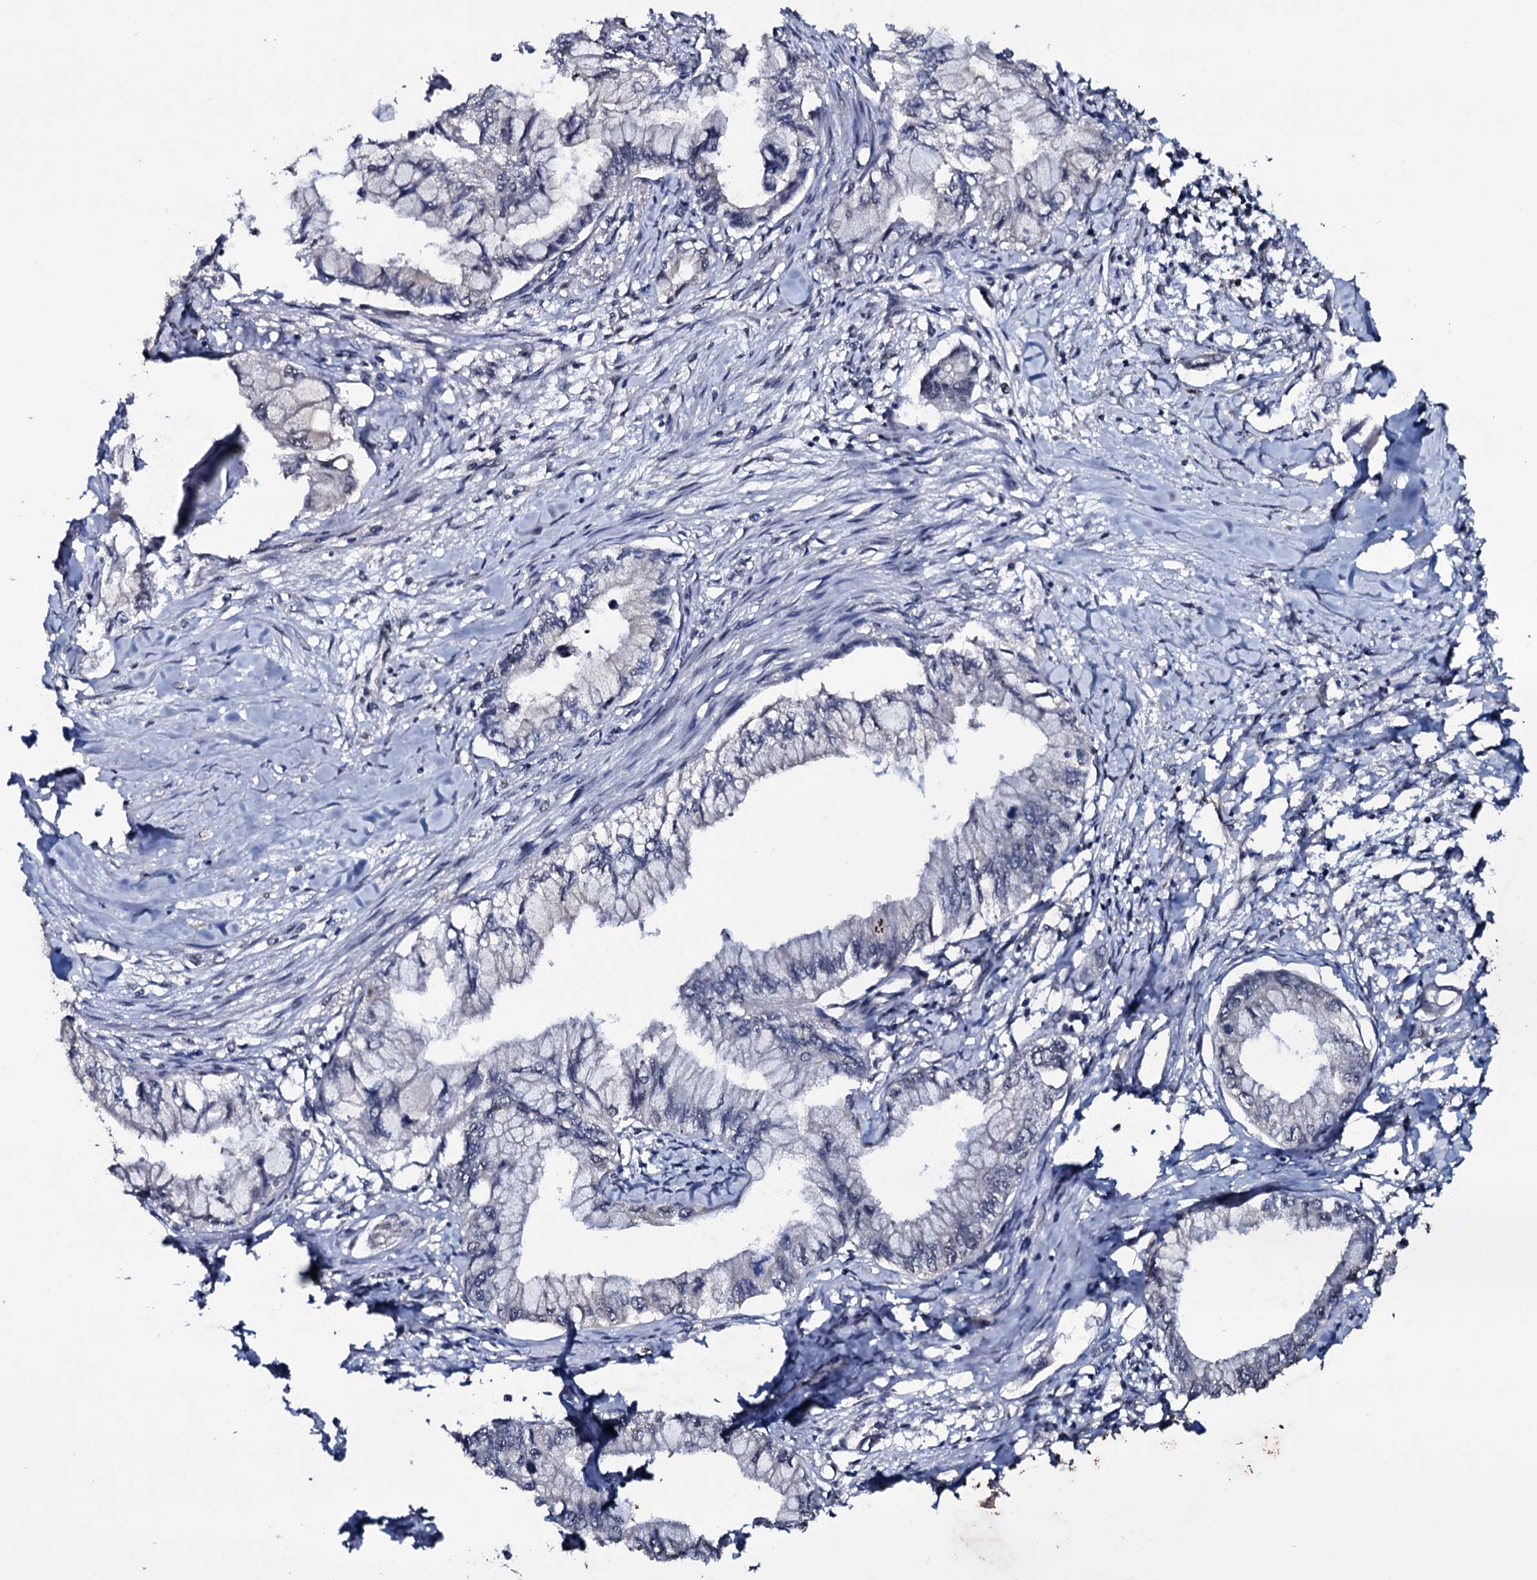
{"staining": {"intensity": "negative", "quantity": "none", "location": "none"}, "tissue": "pancreatic cancer", "cell_type": "Tumor cells", "image_type": "cancer", "snomed": [{"axis": "morphology", "description": "Adenocarcinoma, NOS"}, {"axis": "topography", "description": "Pancreas"}], "caption": "This is an immunohistochemistry histopathology image of pancreatic cancer. There is no expression in tumor cells.", "gene": "MRPS31", "patient": {"sex": "male", "age": 48}}